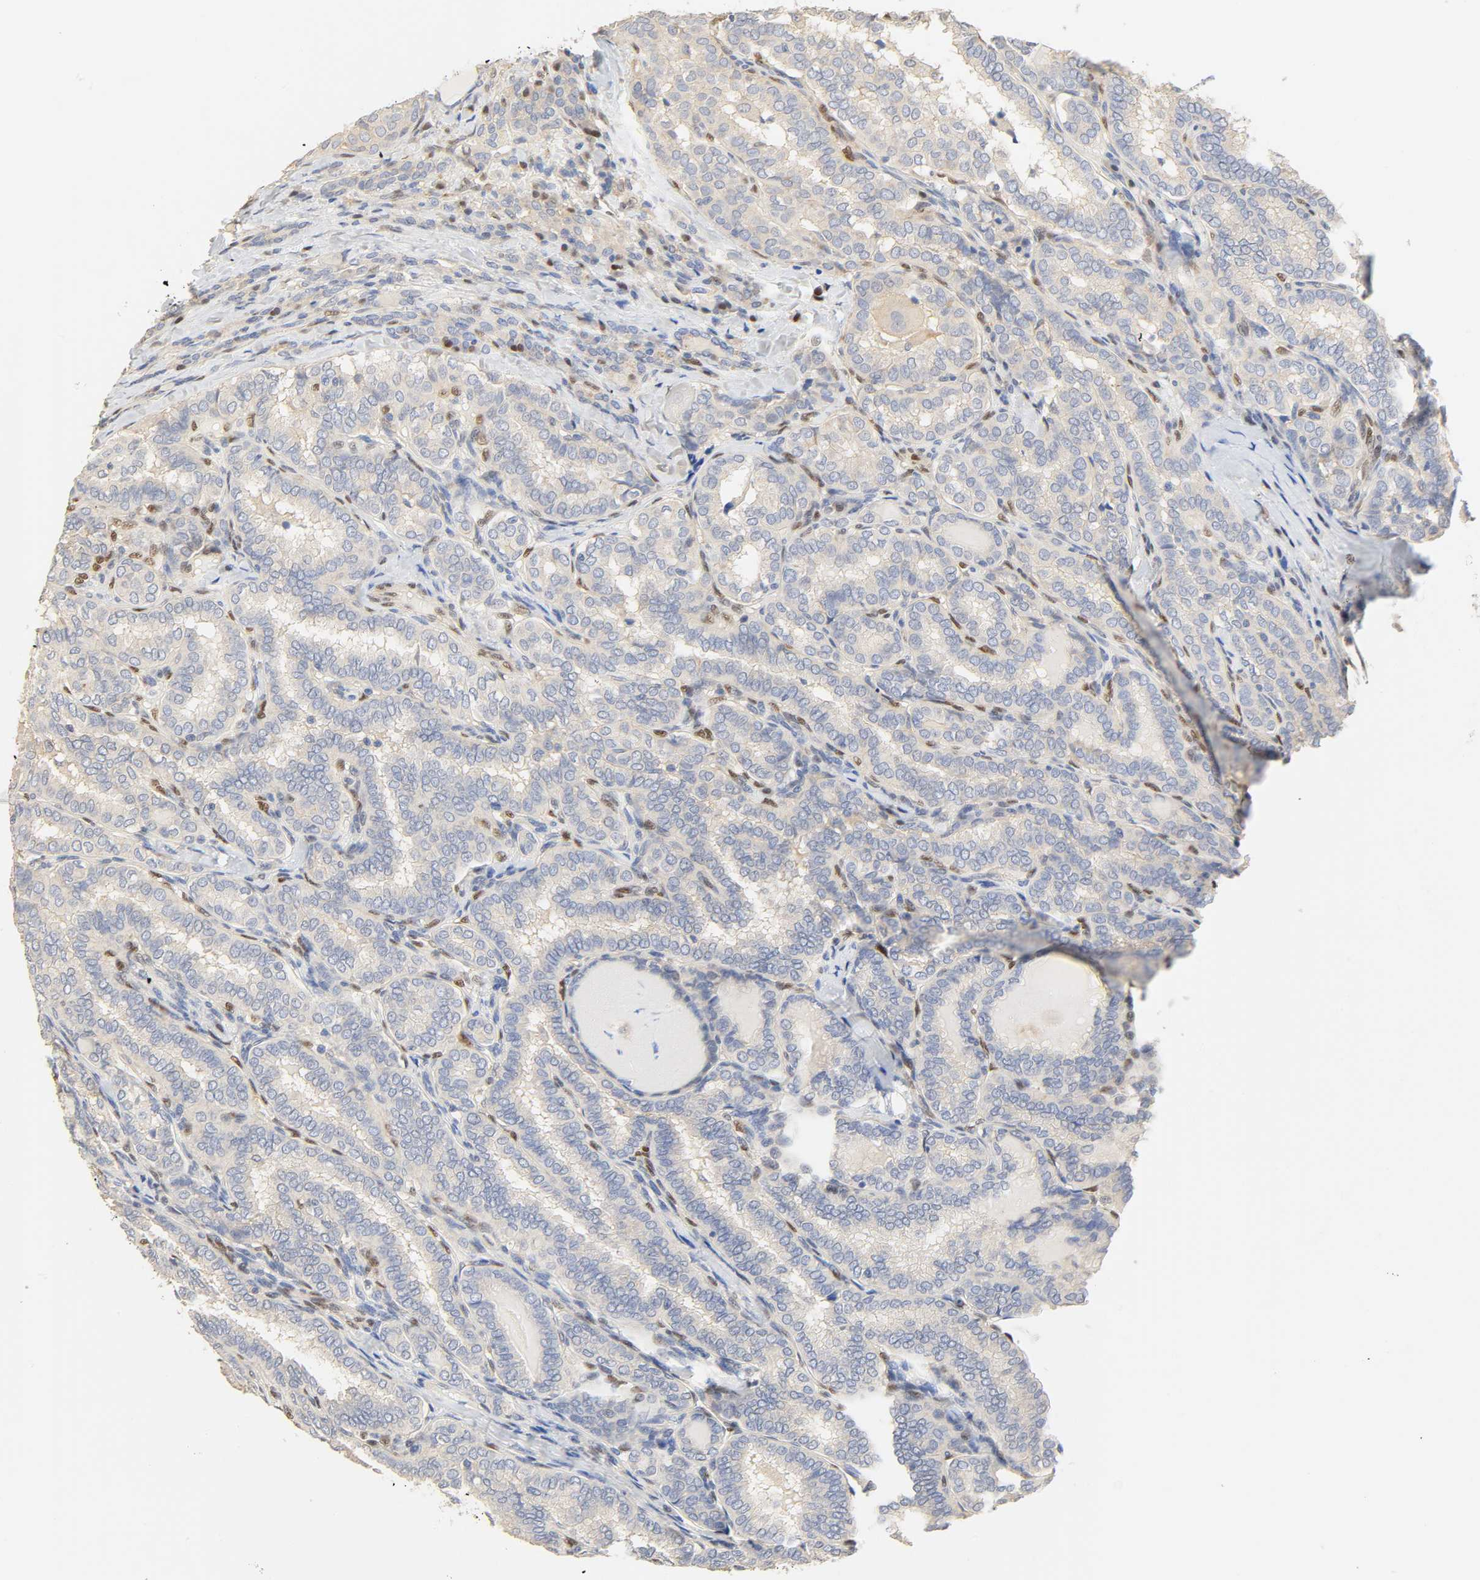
{"staining": {"intensity": "negative", "quantity": "none", "location": "none"}, "tissue": "thyroid cancer", "cell_type": "Tumor cells", "image_type": "cancer", "snomed": [{"axis": "morphology", "description": "Papillary adenocarcinoma, NOS"}, {"axis": "topography", "description": "Thyroid gland"}], "caption": "Thyroid cancer (papillary adenocarcinoma) stained for a protein using immunohistochemistry displays no expression tumor cells.", "gene": "BORCS8-MEF2B", "patient": {"sex": "female", "age": 30}}